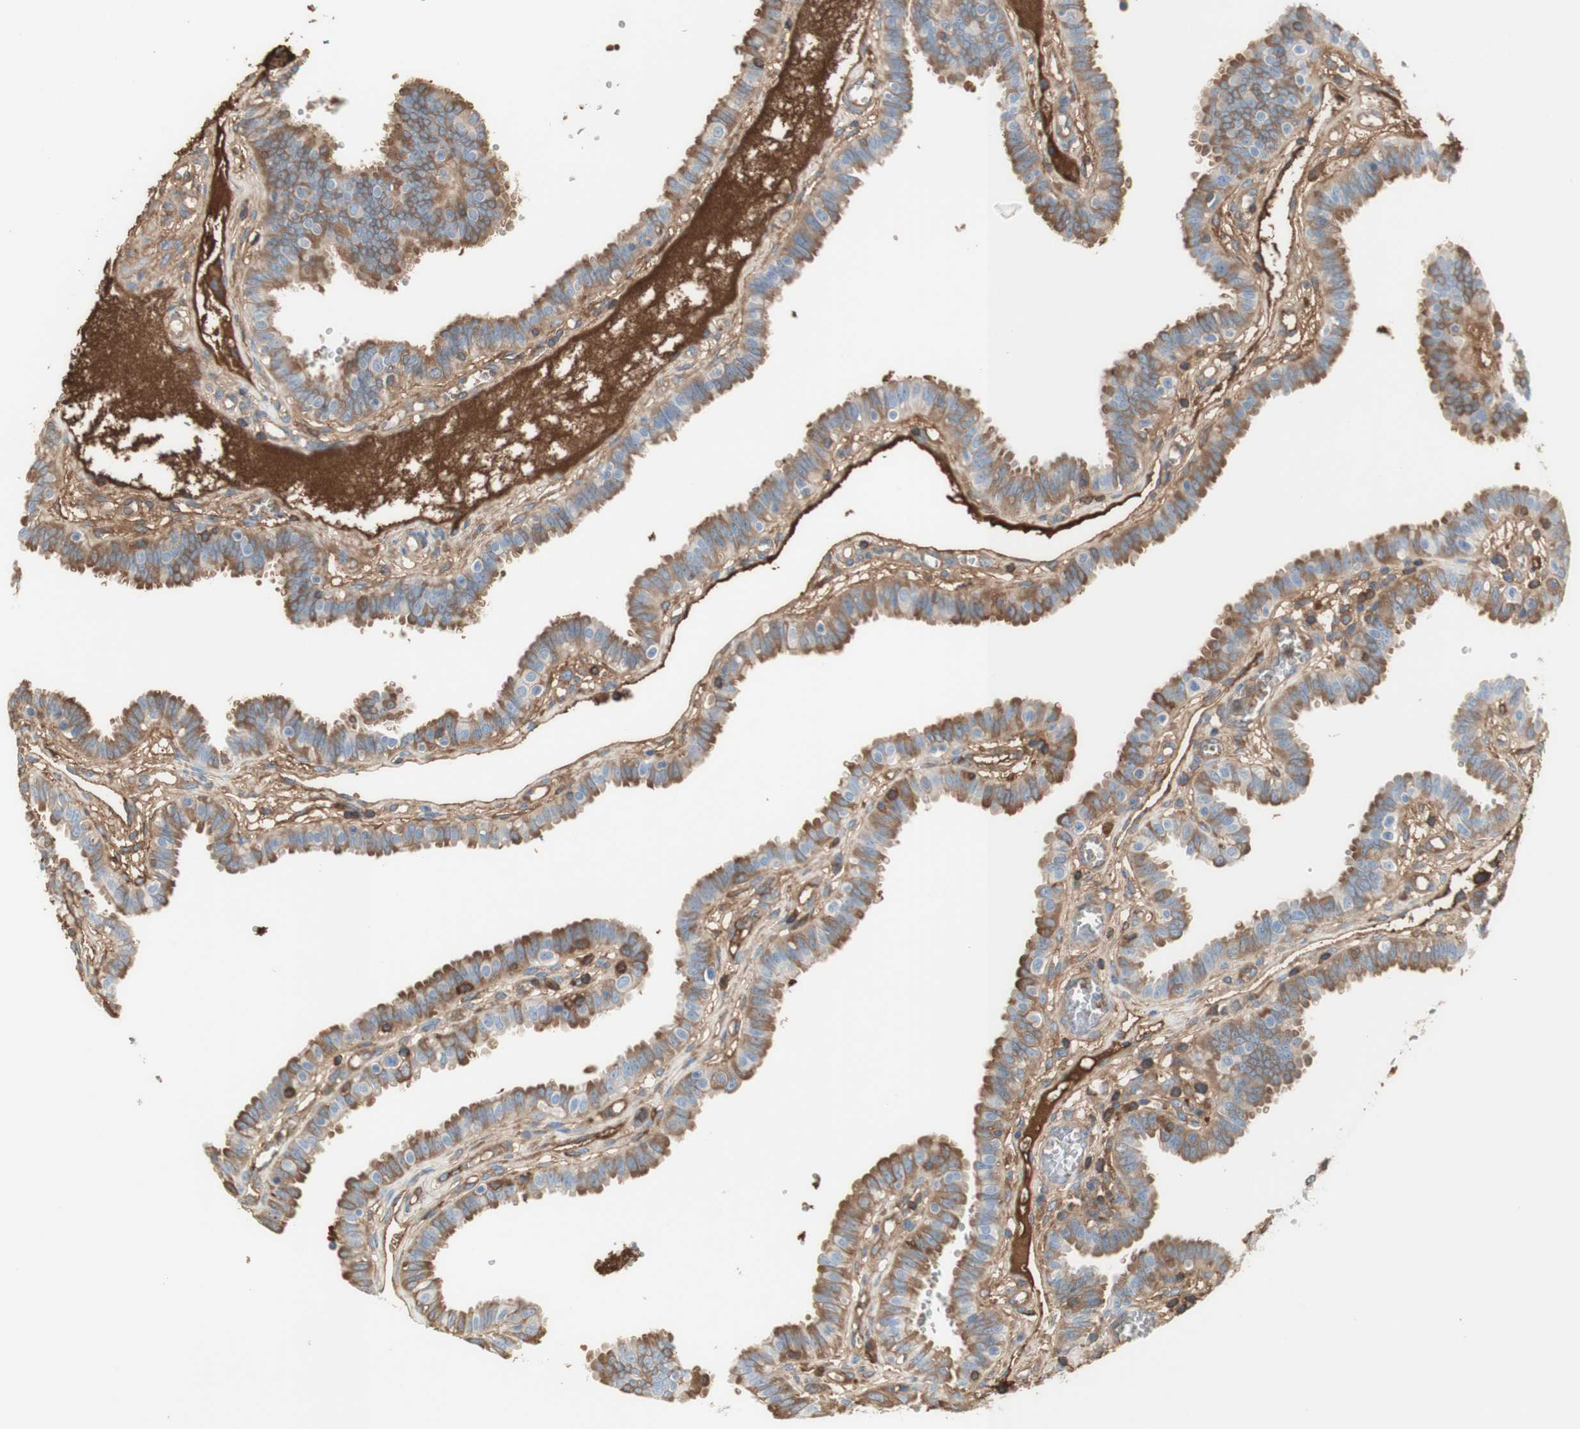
{"staining": {"intensity": "weak", "quantity": "25%-75%", "location": "cytoplasmic/membranous"}, "tissue": "fallopian tube", "cell_type": "Glandular cells", "image_type": "normal", "snomed": [{"axis": "morphology", "description": "Normal tissue, NOS"}, {"axis": "topography", "description": "Fallopian tube"}], "caption": "Immunohistochemical staining of benign fallopian tube reveals weak cytoplasmic/membranous protein staining in approximately 25%-75% of glandular cells.", "gene": "KNG1", "patient": {"sex": "female", "age": 32}}